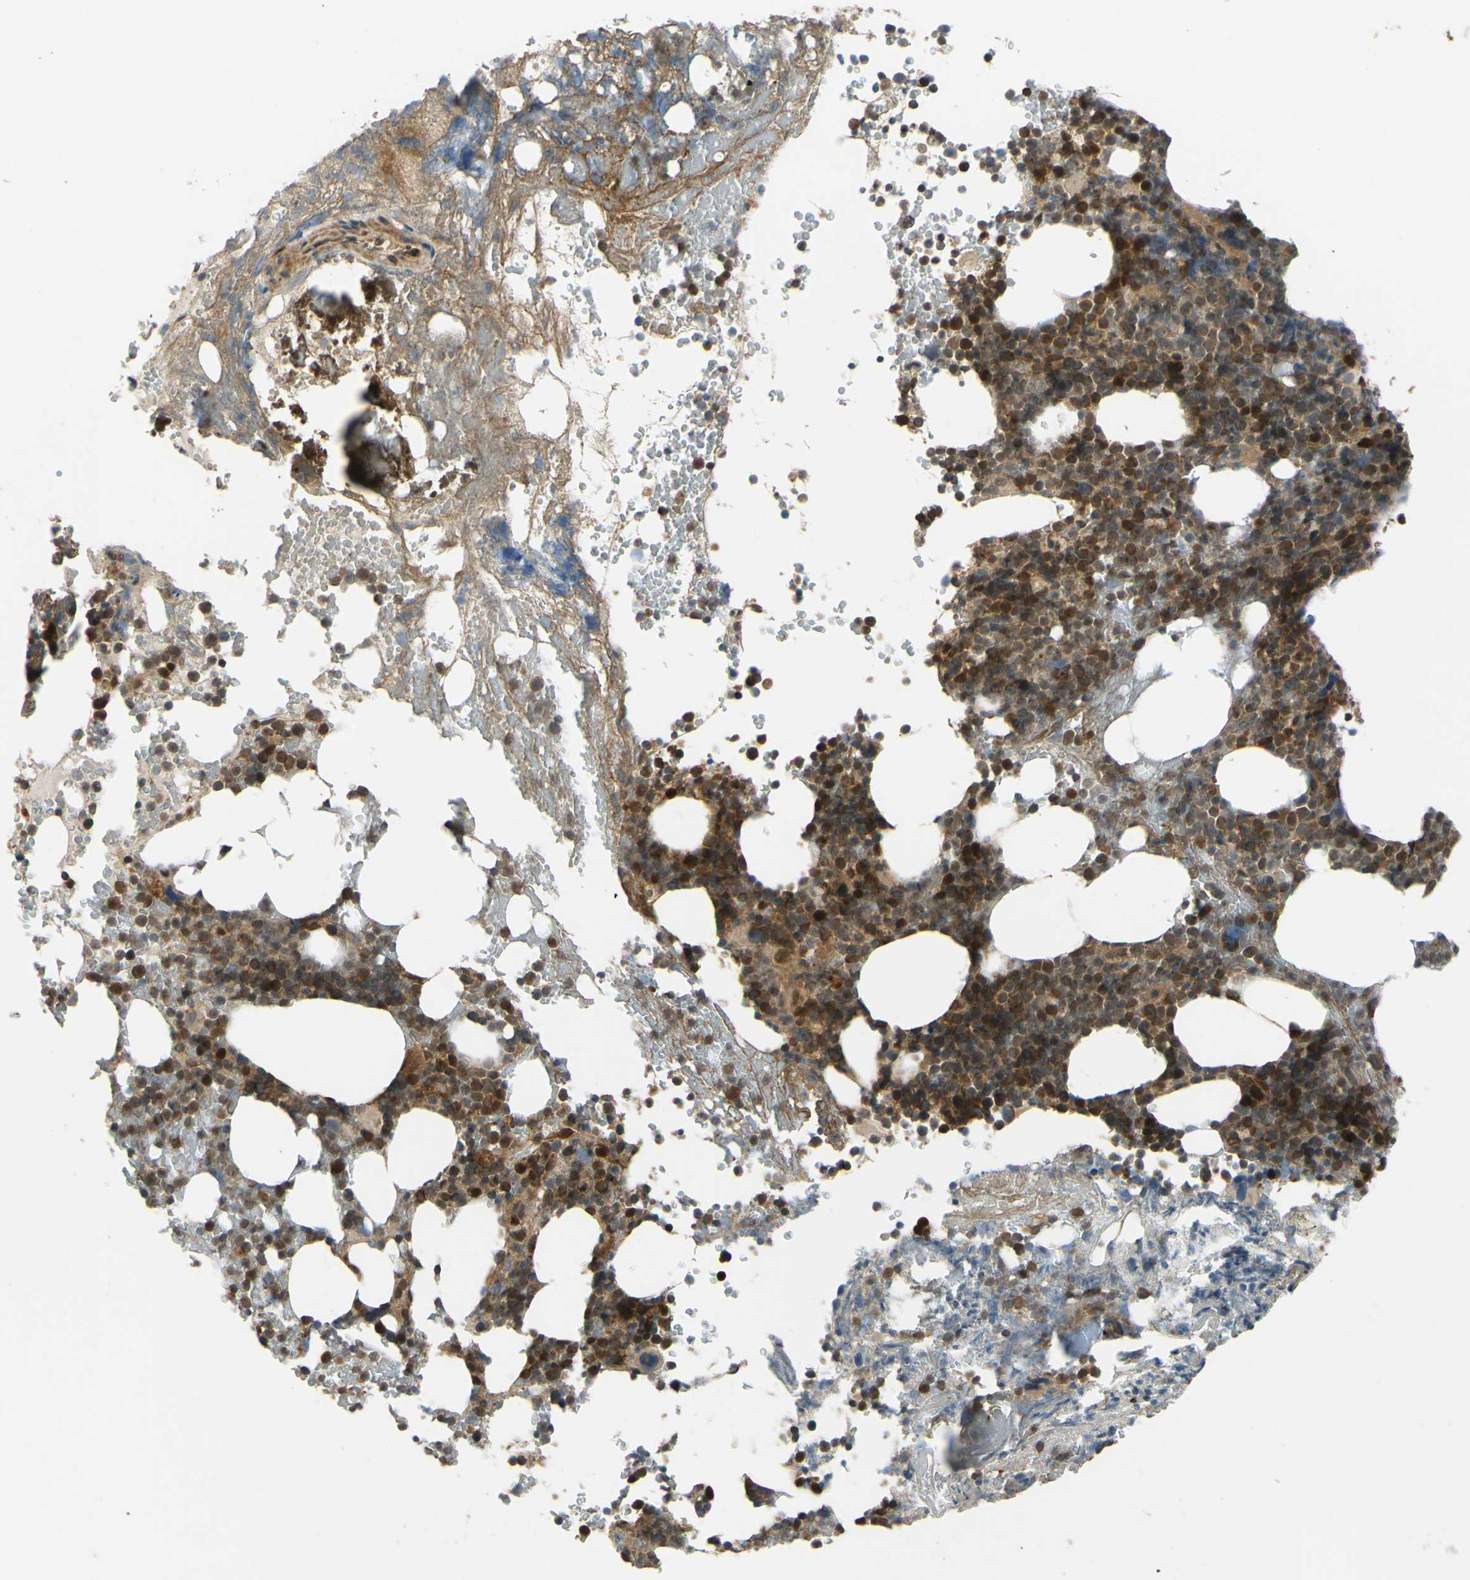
{"staining": {"intensity": "strong", "quantity": "25%-75%", "location": "nuclear"}, "tissue": "bone marrow", "cell_type": "Hematopoietic cells", "image_type": "normal", "snomed": [{"axis": "morphology", "description": "Normal tissue, NOS"}, {"axis": "topography", "description": "Bone marrow"}], "caption": "An immunohistochemistry histopathology image of benign tissue is shown. Protein staining in brown labels strong nuclear positivity in bone marrow within hematopoietic cells. The protein is shown in brown color, while the nuclei are stained blue.", "gene": "ABCC8", "patient": {"sex": "female", "age": 66}}